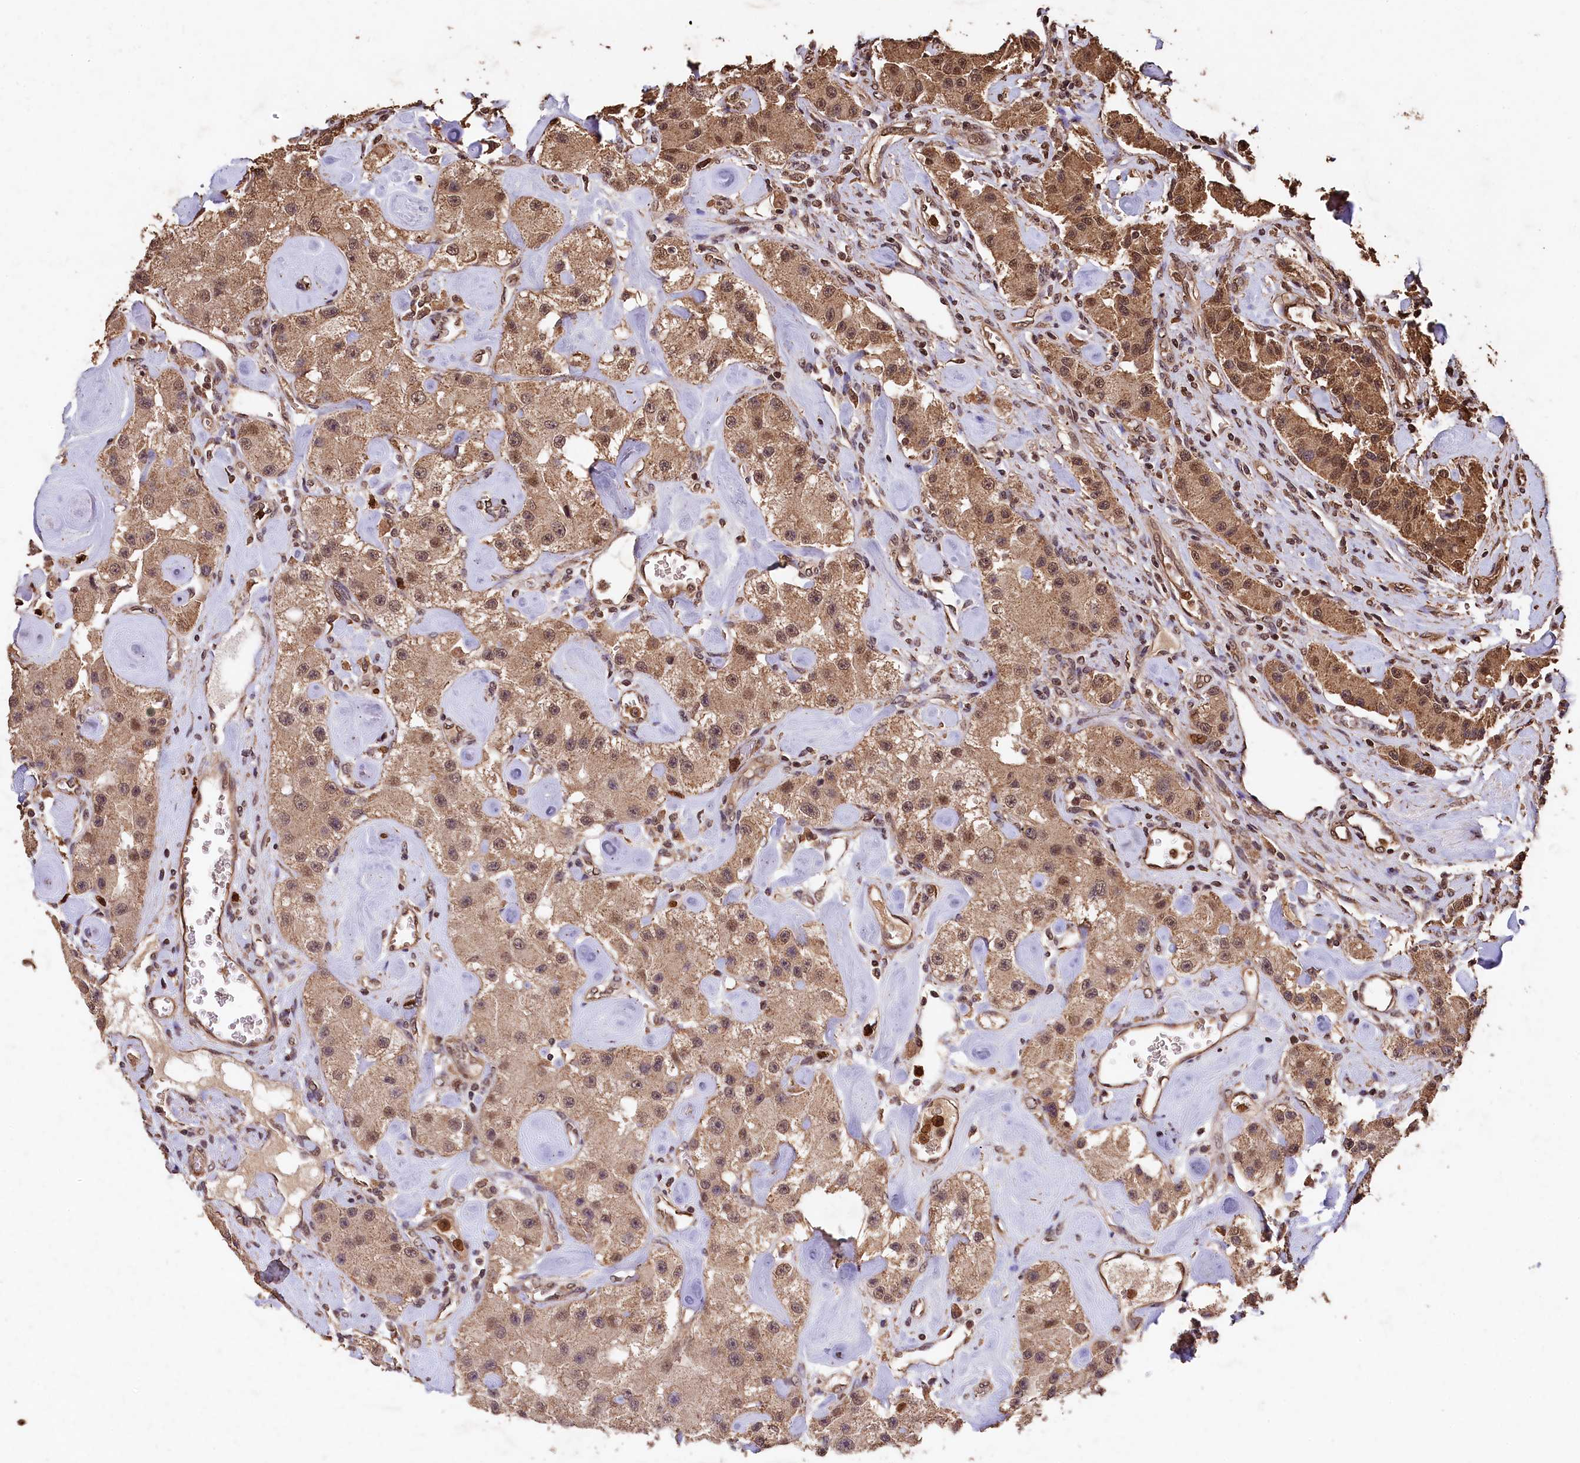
{"staining": {"intensity": "moderate", "quantity": ">75%", "location": "cytoplasmic/membranous,nuclear"}, "tissue": "carcinoid", "cell_type": "Tumor cells", "image_type": "cancer", "snomed": [{"axis": "morphology", "description": "Carcinoid, malignant, NOS"}, {"axis": "topography", "description": "Pancreas"}], "caption": "Malignant carcinoid stained for a protein demonstrates moderate cytoplasmic/membranous and nuclear positivity in tumor cells. Nuclei are stained in blue.", "gene": "CEP57L1", "patient": {"sex": "male", "age": 41}}